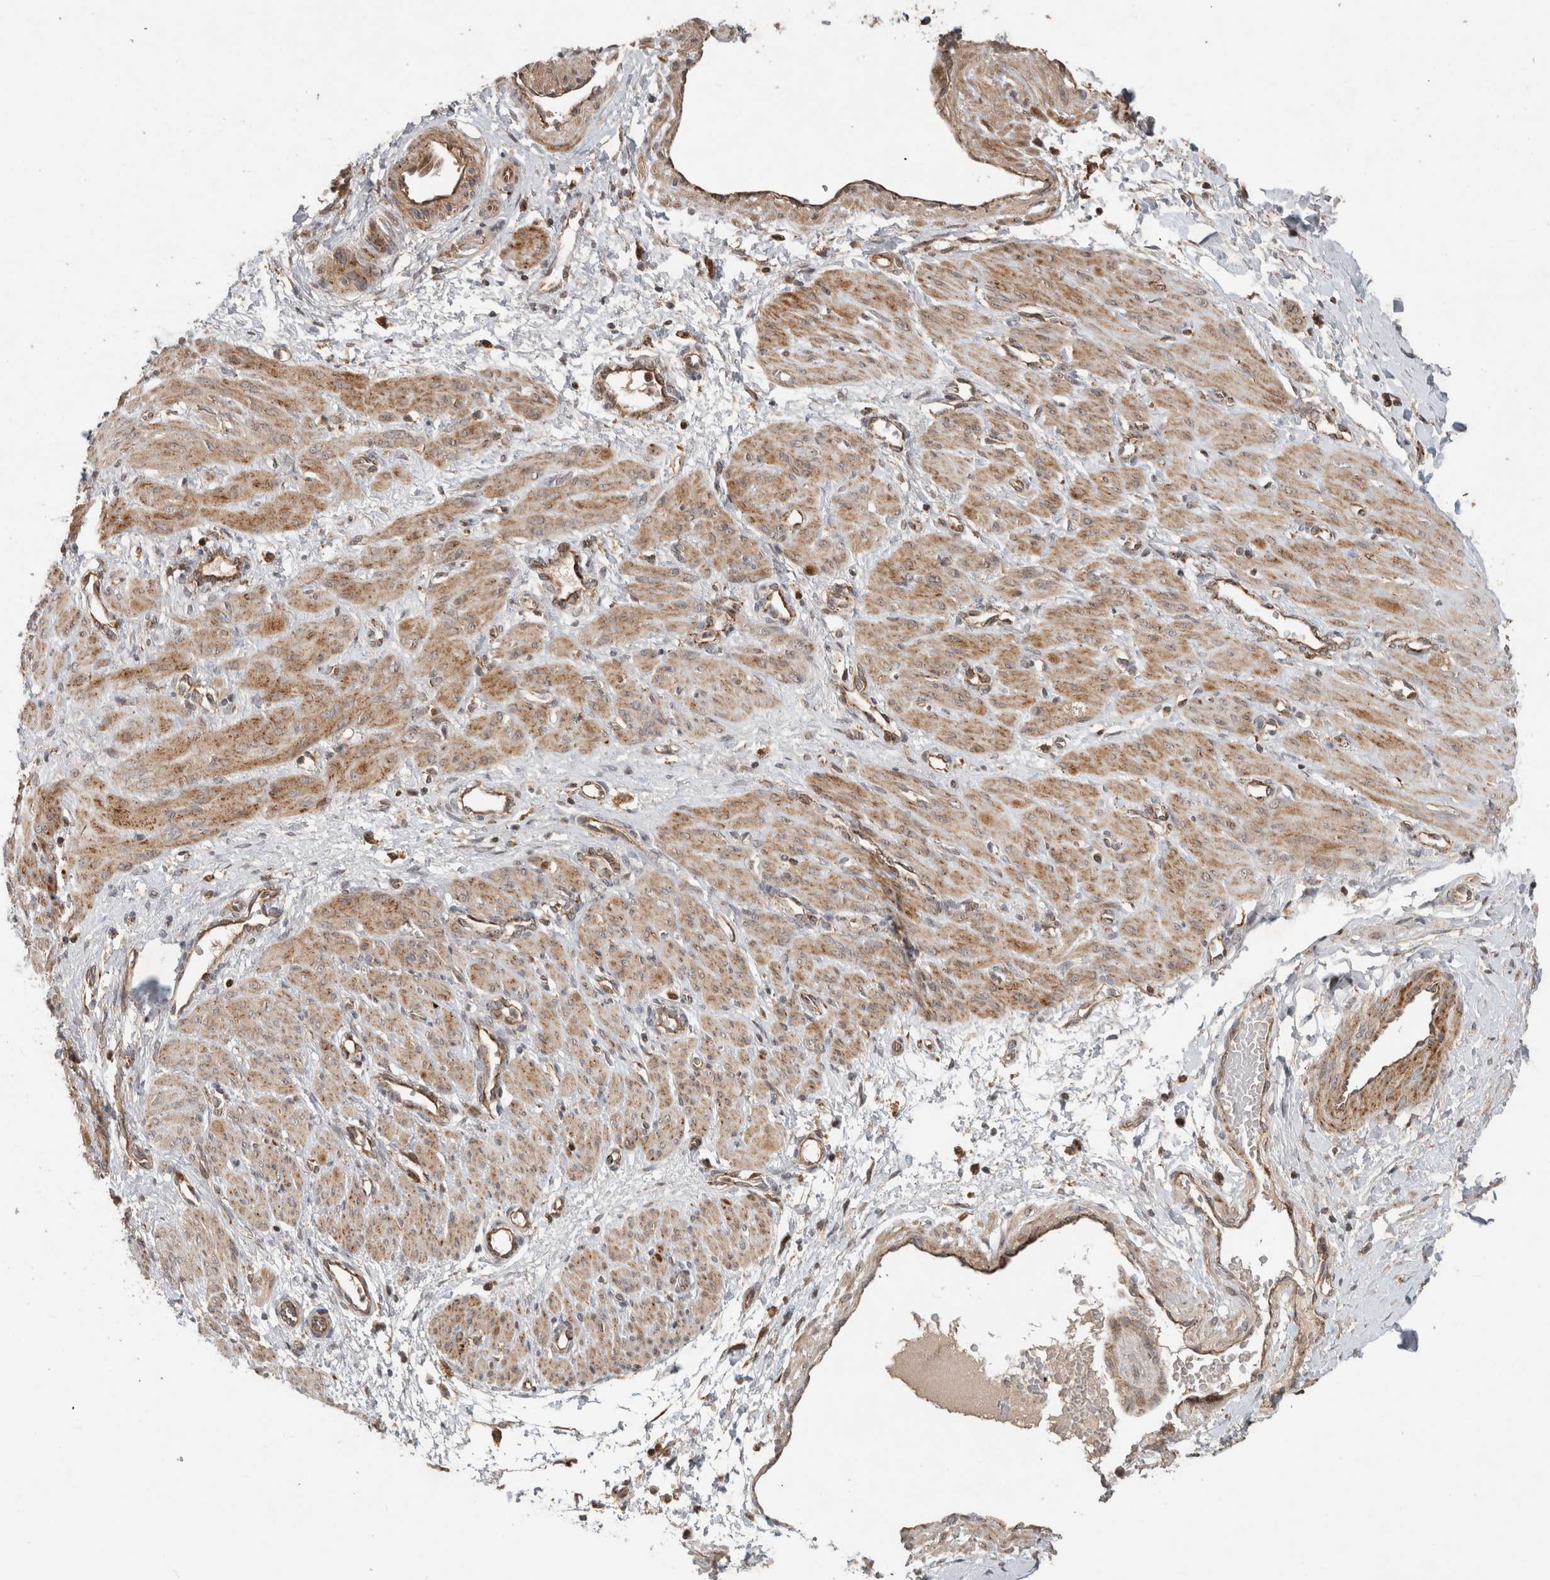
{"staining": {"intensity": "moderate", "quantity": ">75%", "location": "cytoplasmic/membranous"}, "tissue": "smooth muscle", "cell_type": "Smooth muscle cells", "image_type": "normal", "snomed": [{"axis": "morphology", "description": "Normal tissue, NOS"}, {"axis": "topography", "description": "Endometrium"}], "caption": "Human smooth muscle stained for a protein (brown) demonstrates moderate cytoplasmic/membranous positive staining in approximately >75% of smooth muscle cells.", "gene": "INSRR", "patient": {"sex": "female", "age": 33}}